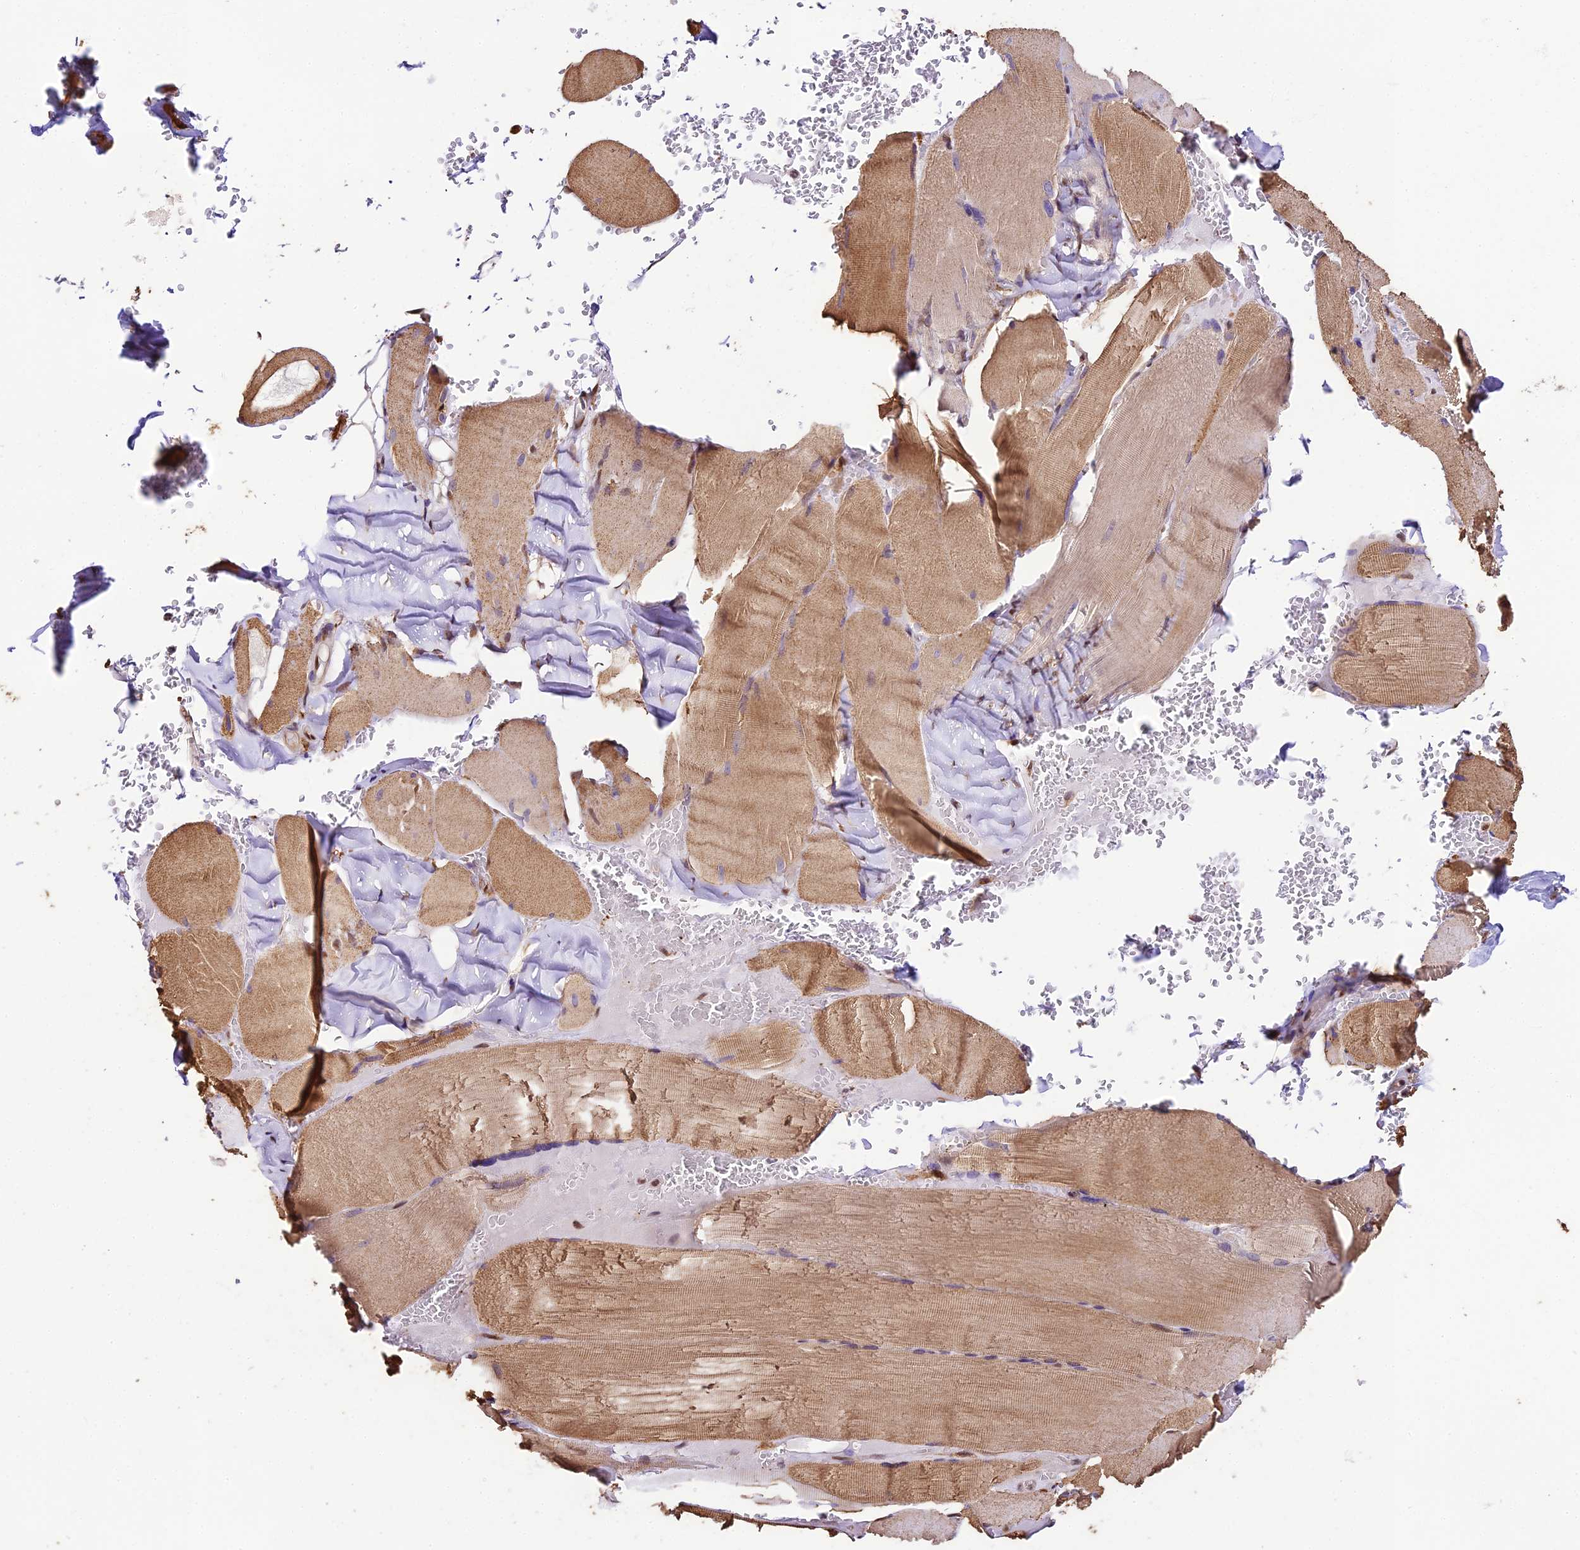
{"staining": {"intensity": "moderate", "quantity": "25%-75%", "location": "cytoplasmic/membranous"}, "tissue": "skeletal muscle", "cell_type": "Myocytes", "image_type": "normal", "snomed": [{"axis": "morphology", "description": "Normal tissue, NOS"}, {"axis": "topography", "description": "Skeletal muscle"}, {"axis": "topography", "description": "Head-Neck"}], "caption": "Immunohistochemical staining of normal skeletal muscle exhibits medium levels of moderate cytoplasmic/membranous expression in about 25%-75% of myocytes. The staining is performed using DAB brown chromogen to label protein expression. The nuclei are counter-stained blue using hematoxylin.", "gene": "TRIM22", "patient": {"sex": "male", "age": 66}}